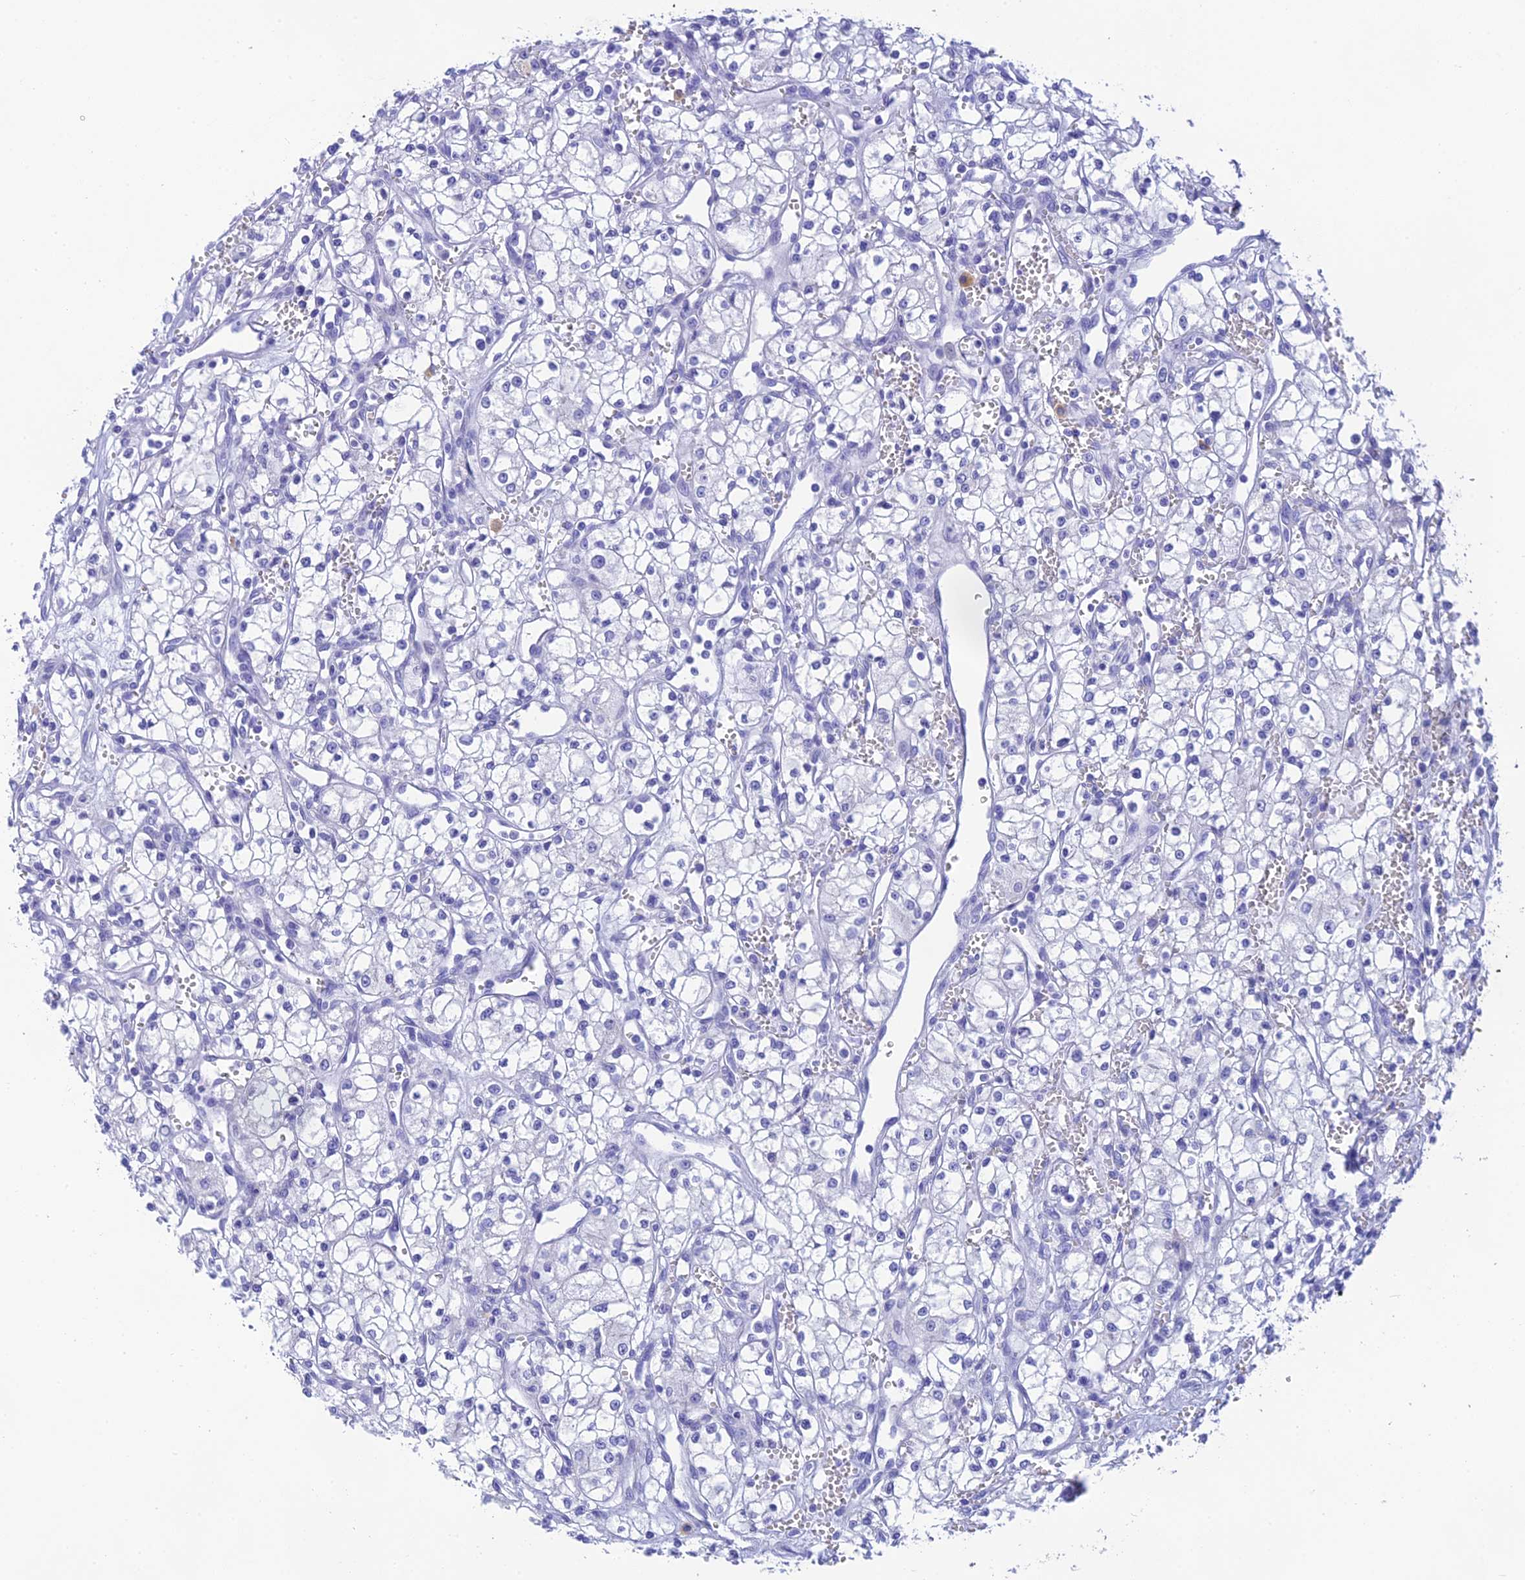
{"staining": {"intensity": "negative", "quantity": "none", "location": "none"}, "tissue": "renal cancer", "cell_type": "Tumor cells", "image_type": "cancer", "snomed": [{"axis": "morphology", "description": "Adenocarcinoma, NOS"}, {"axis": "topography", "description": "Kidney"}], "caption": "A histopathology image of renal cancer stained for a protein reveals no brown staining in tumor cells. (IHC, brightfield microscopy, high magnification).", "gene": "KDELR3", "patient": {"sex": "male", "age": 59}}